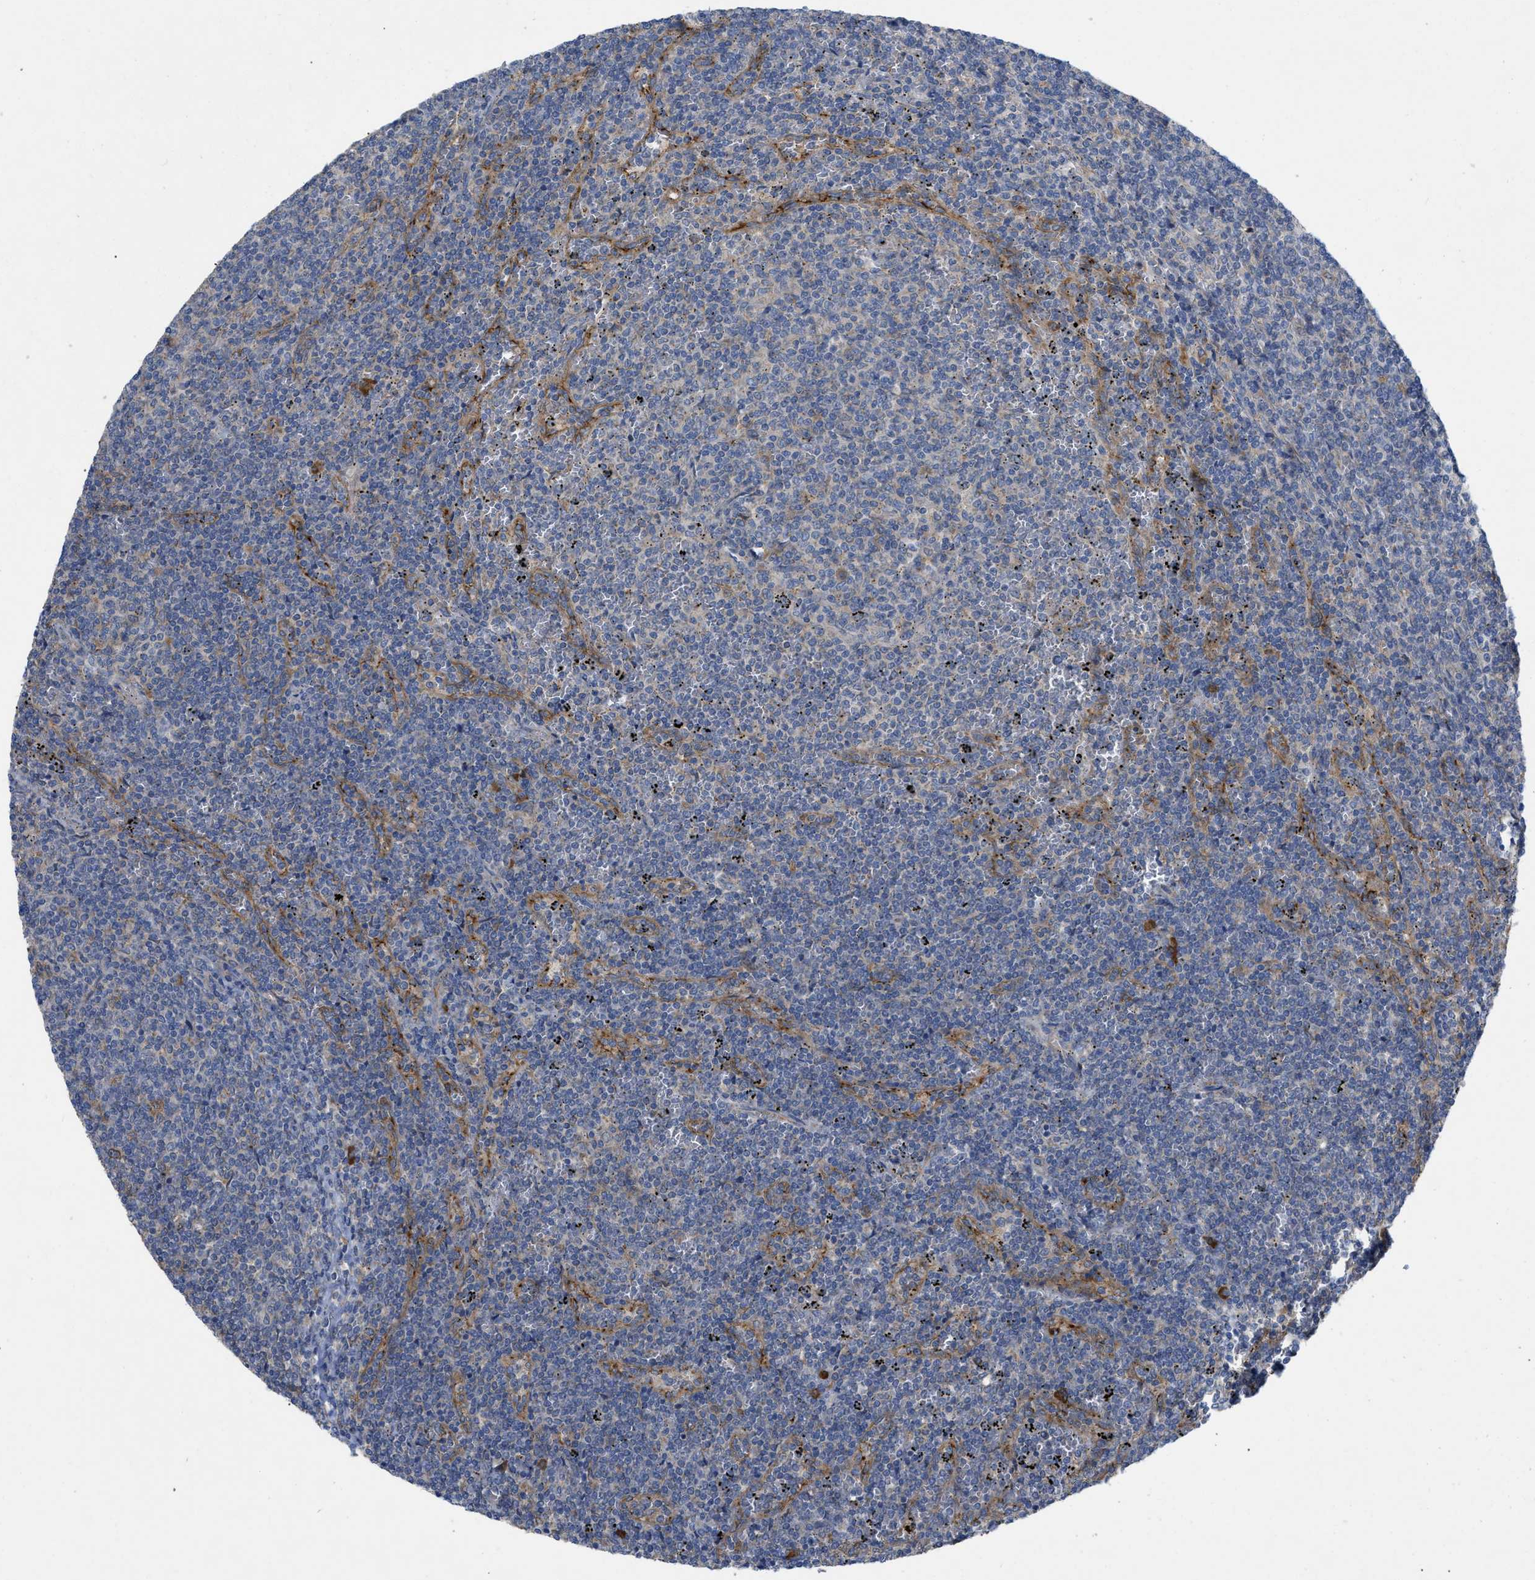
{"staining": {"intensity": "moderate", "quantity": "<25%", "location": "cytoplasmic/membranous"}, "tissue": "lymphoma", "cell_type": "Tumor cells", "image_type": "cancer", "snomed": [{"axis": "morphology", "description": "Malignant lymphoma, non-Hodgkin's type, Low grade"}, {"axis": "topography", "description": "Spleen"}], "caption": "Immunohistochemical staining of human malignant lymphoma, non-Hodgkin's type (low-grade) reveals low levels of moderate cytoplasmic/membranous protein positivity in about <25% of tumor cells.", "gene": "TMEM131", "patient": {"sex": "female", "age": 50}}